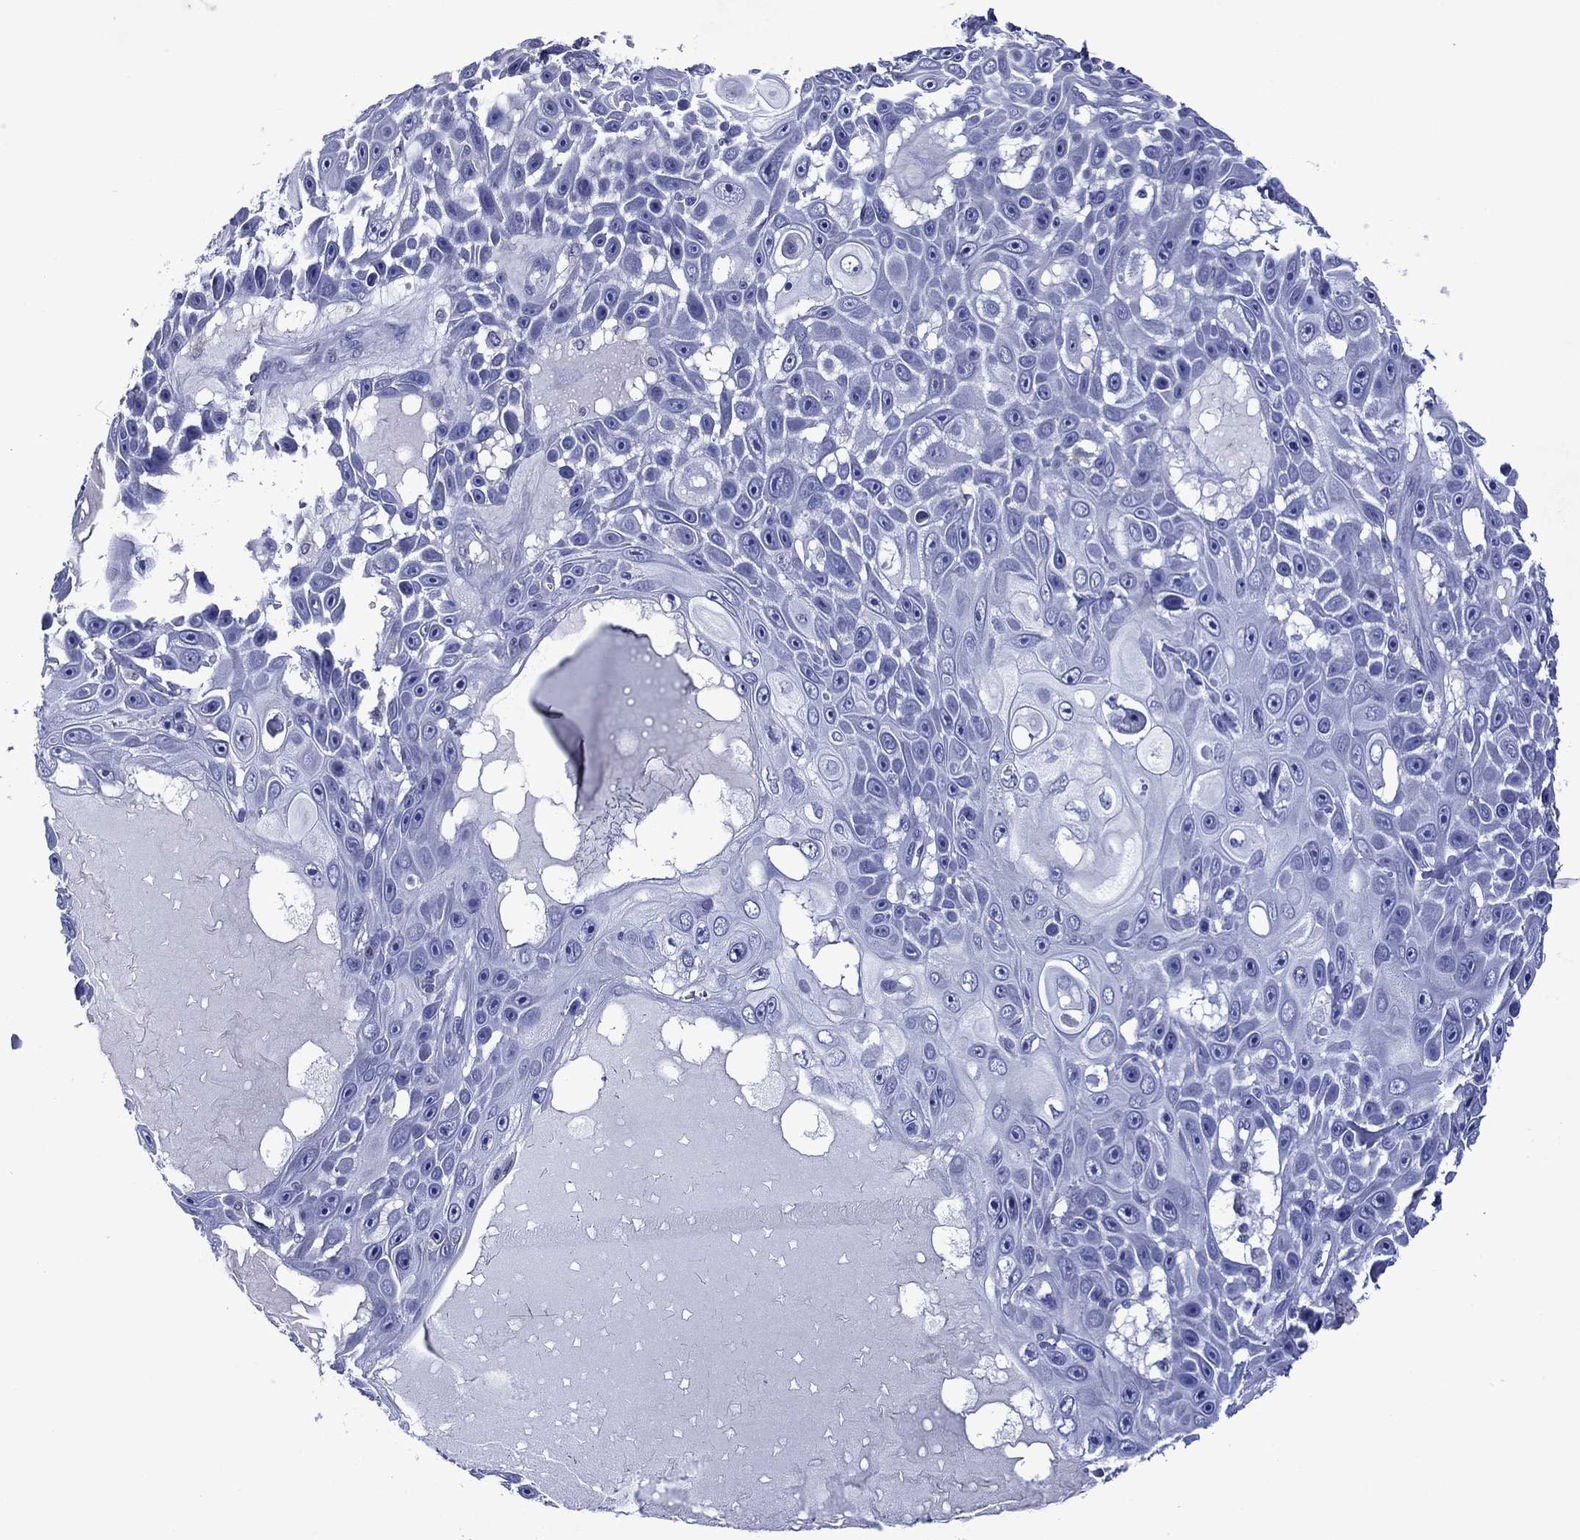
{"staining": {"intensity": "negative", "quantity": "none", "location": "none"}, "tissue": "skin cancer", "cell_type": "Tumor cells", "image_type": "cancer", "snomed": [{"axis": "morphology", "description": "Squamous cell carcinoma, NOS"}, {"axis": "topography", "description": "Skin"}], "caption": "Histopathology image shows no significant protein positivity in tumor cells of squamous cell carcinoma (skin).", "gene": "PIWIL1", "patient": {"sex": "male", "age": 82}}